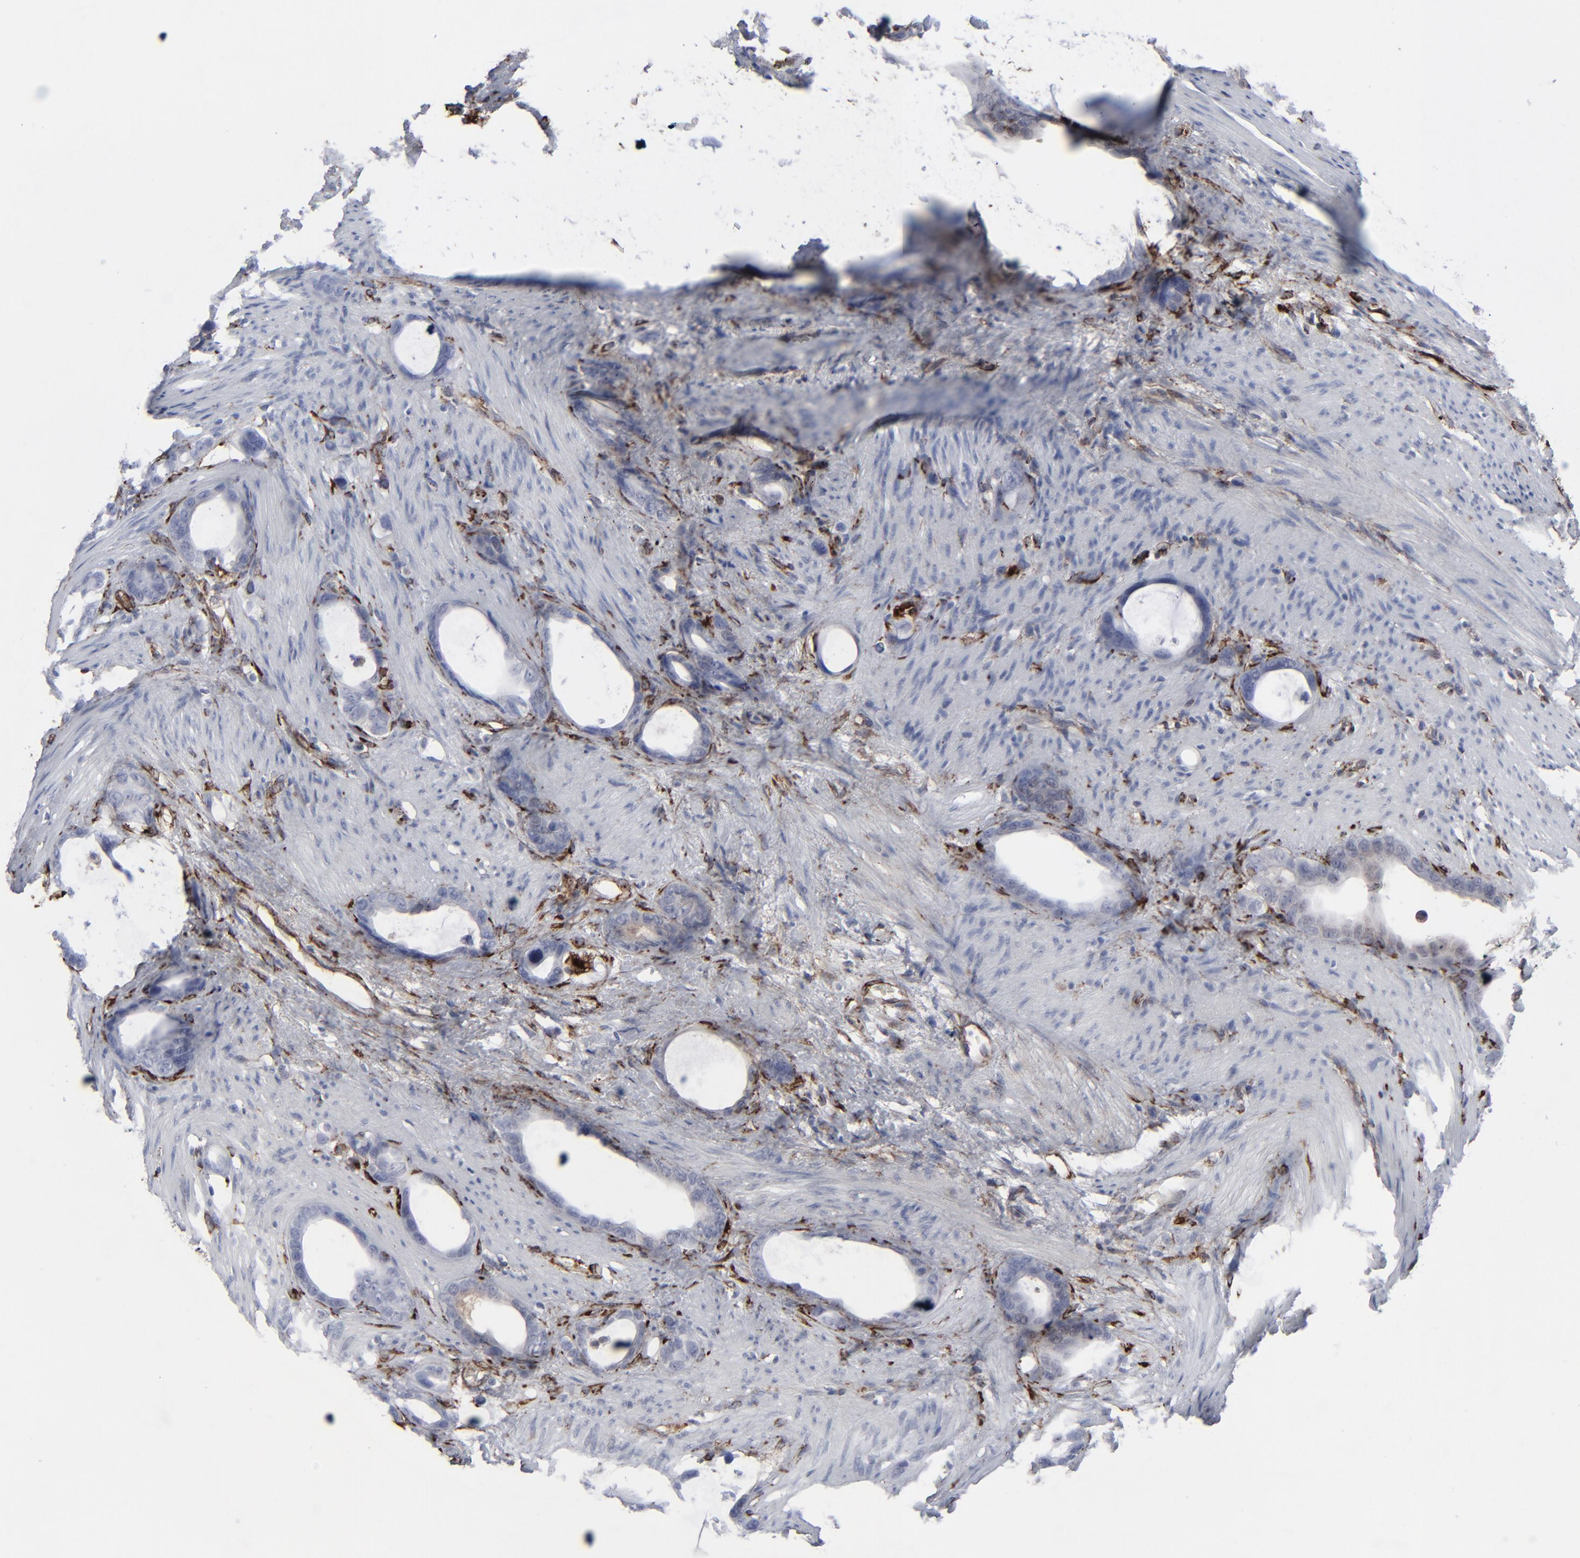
{"staining": {"intensity": "negative", "quantity": "none", "location": "none"}, "tissue": "stomach cancer", "cell_type": "Tumor cells", "image_type": "cancer", "snomed": [{"axis": "morphology", "description": "Adenocarcinoma, NOS"}, {"axis": "topography", "description": "Stomach"}], "caption": "Photomicrograph shows no protein positivity in tumor cells of adenocarcinoma (stomach) tissue. The staining was performed using DAB to visualize the protein expression in brown, while the nuclei were stained in blue with hematoxylin (Magnification: 20x).", "gene": "SPARC", "patient": {"sex": "female", "age": 75}}